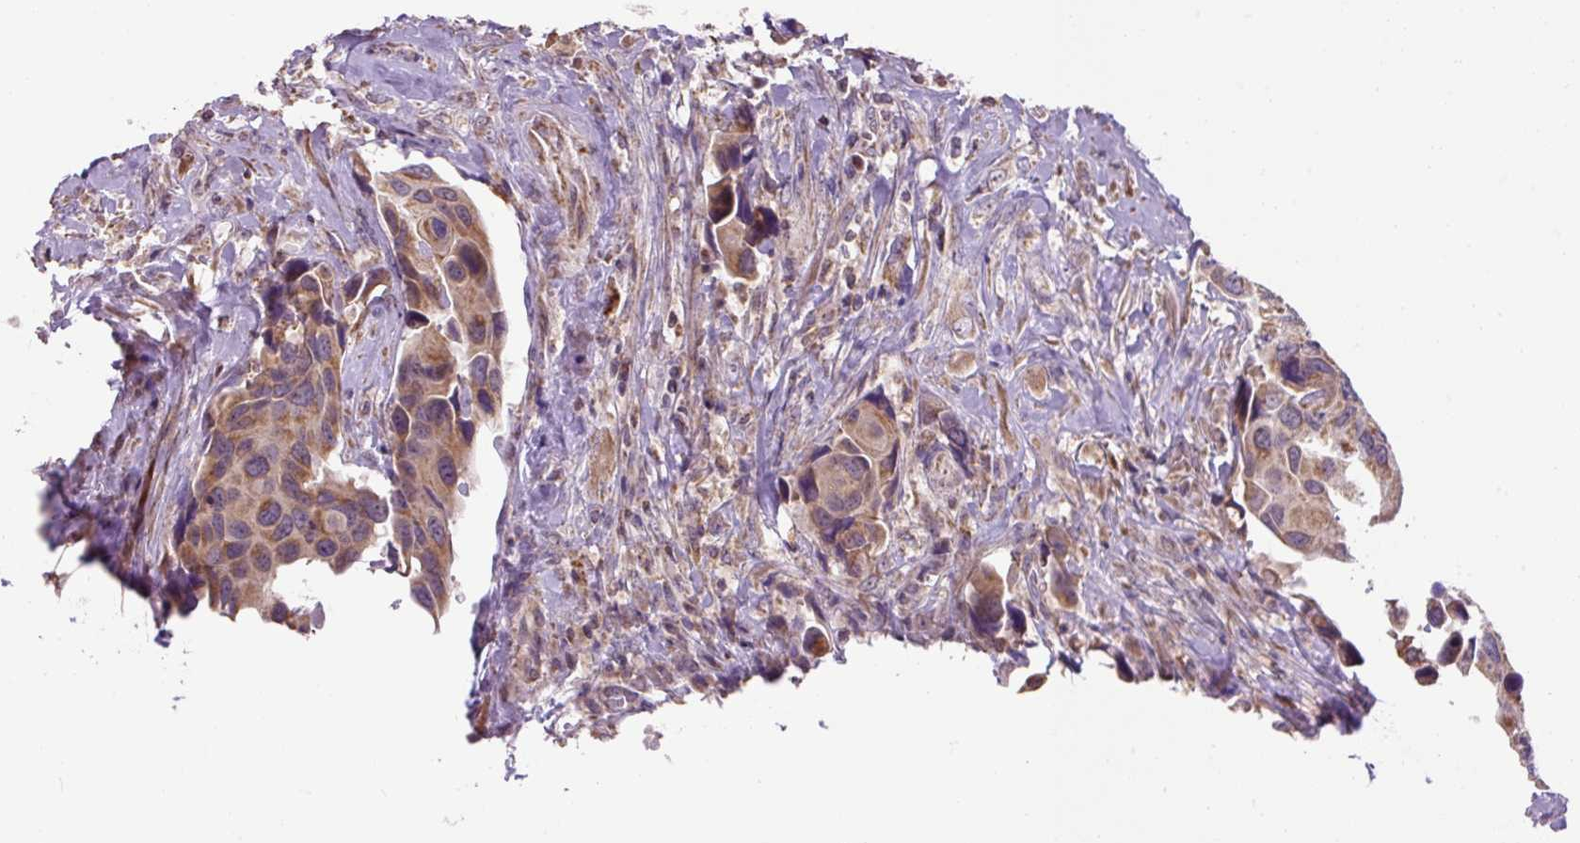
{"staining": {"intensity": "moderate", "quantity": ">75%", "location": "cytoplasmic/membranous"}, "tissue": "urothelial cancer", "cell_type": "Tumor cells", "image_type": "cancer", "snomed": [{"axis": "morphology", "description": "Urothelial carcinoma, High grade"}, {"axis": "topography", "description": "Urinary bladder"}], "caption": "Immunohistochemistry of urothelial cancer demonstrates medium levels of moderate cytoplasmic/membranous staining in about >75% of tumor cells. The staining was performed using DAB (3,3'-diaminobenzidine), with brown indicating positive protein expression. Nuclei are stained blue with hematoxylin.", "gene": "MFSD9", "patient": {"sex": "male", "age": 74}}